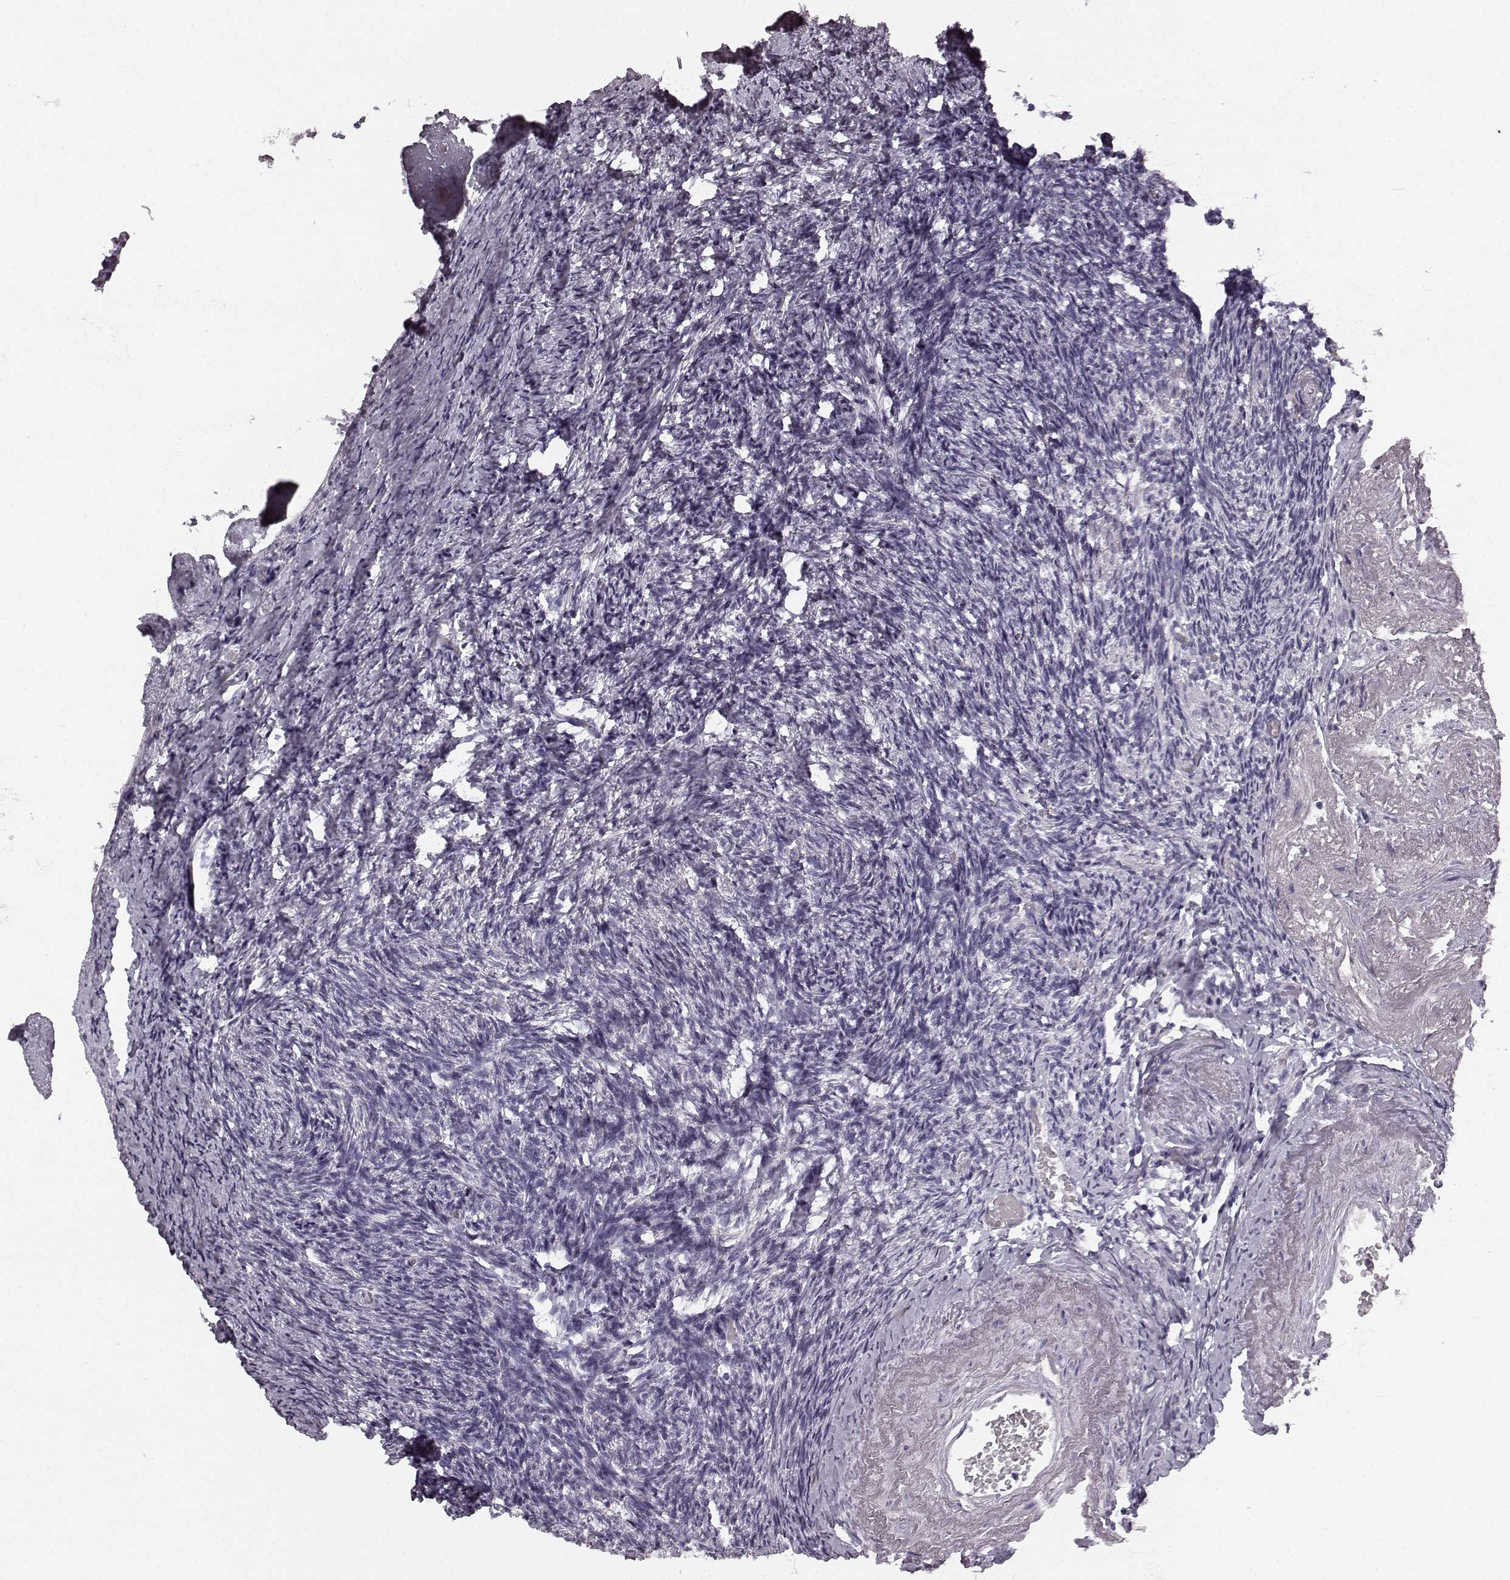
{"staining": {"intensity": "negative", "quantity": "none", "location": "none"}, "tissue": "ovary", "cell_type": "Follicle cells", "image_type": "normal", "snomed": [{"axis": "morphology", "description": "Normal tissue, NOS"}, {"axis": "topography", "description": "Ovary"}], "caption": "This photomicrograph is of benign ovary stained with immunohistochemistry to label a protein in brown with the nuclei are counter-stained blue. There is no staining in follicle cells. (DAB immunohistochemistry (IHC) with hematoxylin counter stain).", "gene": "TMPRSS15", "patient": {"sex": "female", "age": 72}}